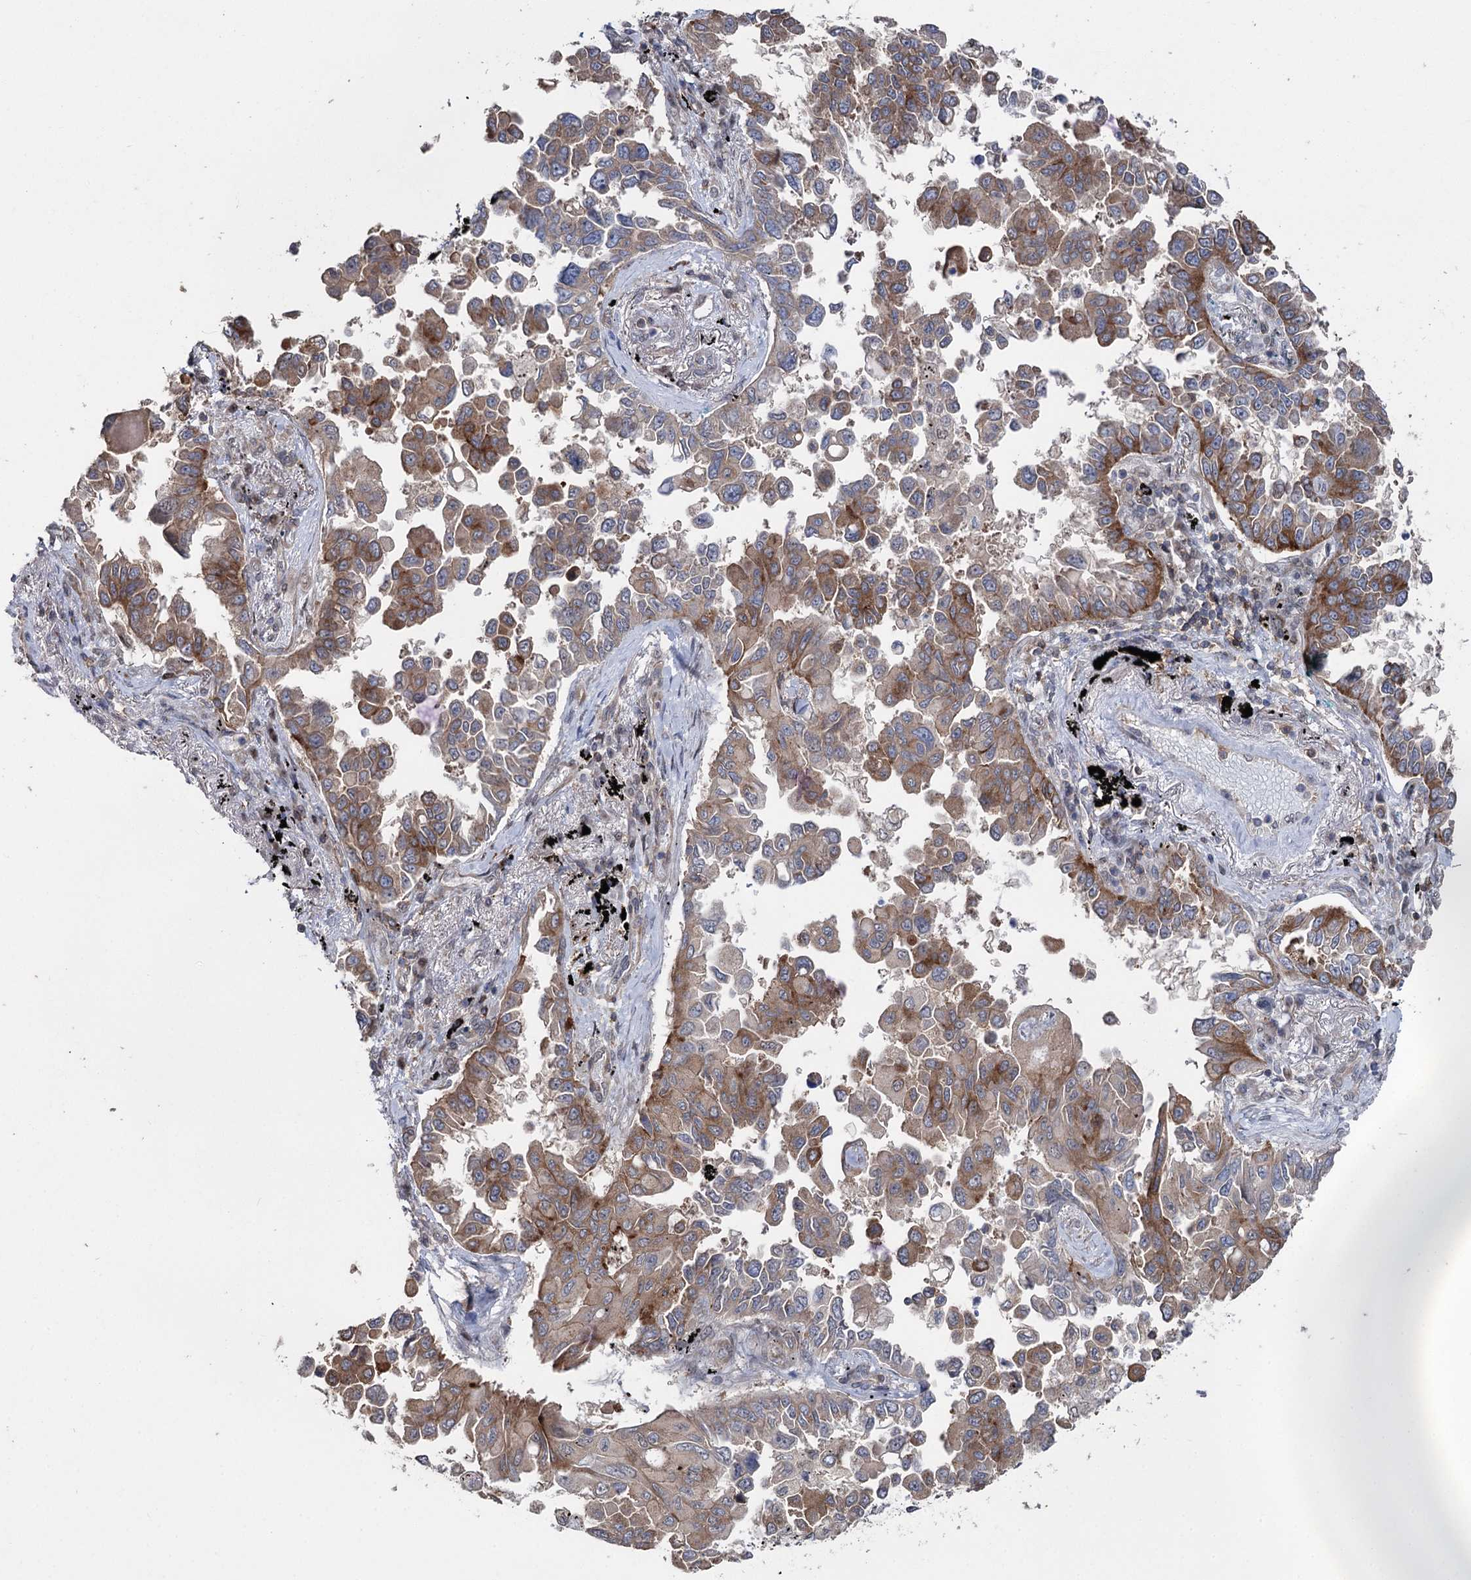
{"staining": {"intensity": "strong", "quantity": "25%-75%", "location": "cytoplasmic/membranous"}, "tissue": "lung cancer", "cell_type": "Tumor cells", "image_type": "cancer", "snomed": [{"axis": "morphology", "description": "Adenocarcinoma, NOS"}, {"axis": "topography", "description": "Lung"}], "caption": "Immunohistochemical staining of human adenocarcinoma (lung) demonstrates high levels of strong cytoplasmic/membranous protein expression in about 25%-75% of tumor cells.", "gene": "STX6", "patient": {"sex": "female", "age": 67}}